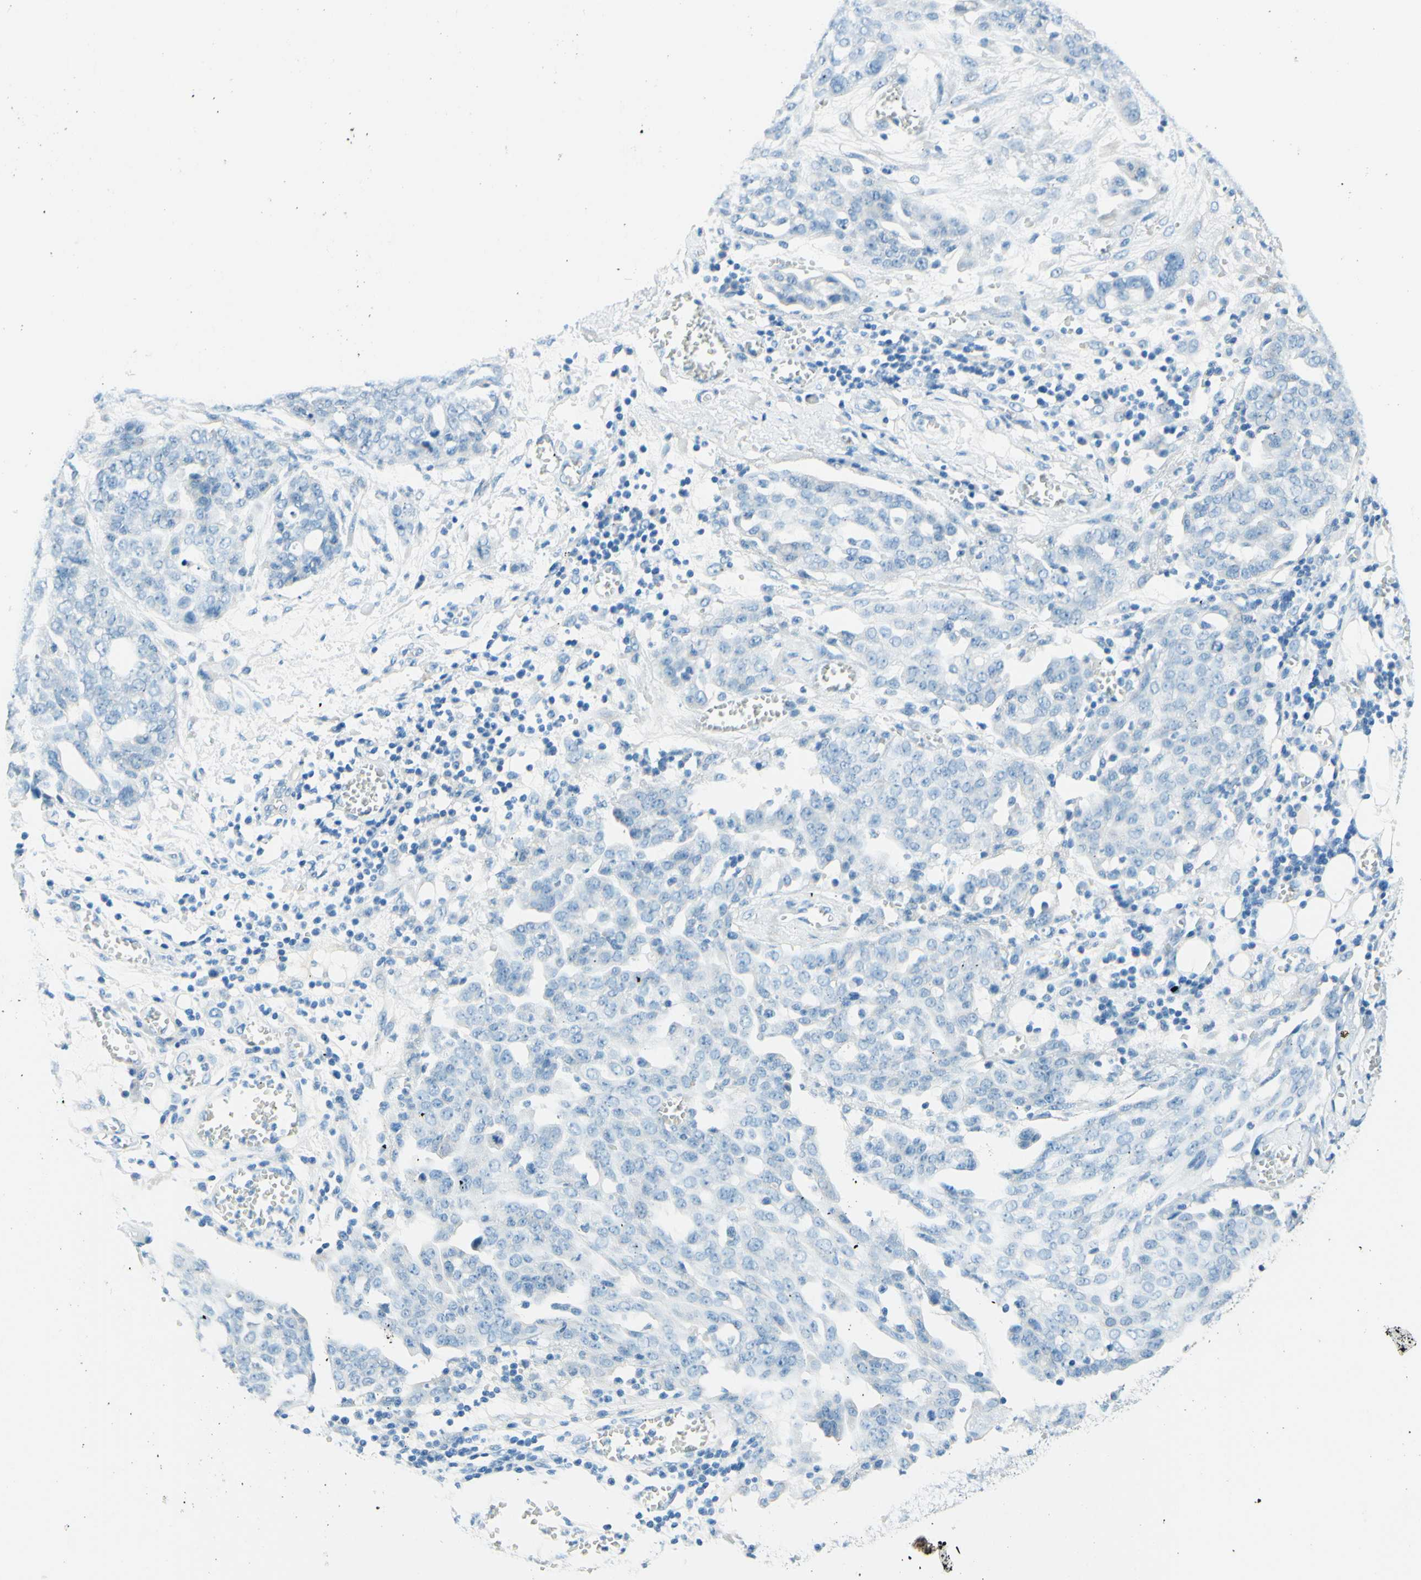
{"staining": {"intensity": "negative", "quantity": "none", "location": "none"}, "tissue": "ovarian cancer", "cell_type": "Tumor cells", "image_type": "cancer", "snomed": [{"axis": "morphology", "description": "Cystadenocarcinoma, serous, NOS"}, {"axis": "topography", "description": "Soft tissue"}, {"axis": "topography", "description": "Ovary"}], "caption": "Tumor cells show no significant expression in serous cystadenocarcinoma (ovarian).", "gene": "PASD1", "patient": {"sex": "female", "age": 57}}